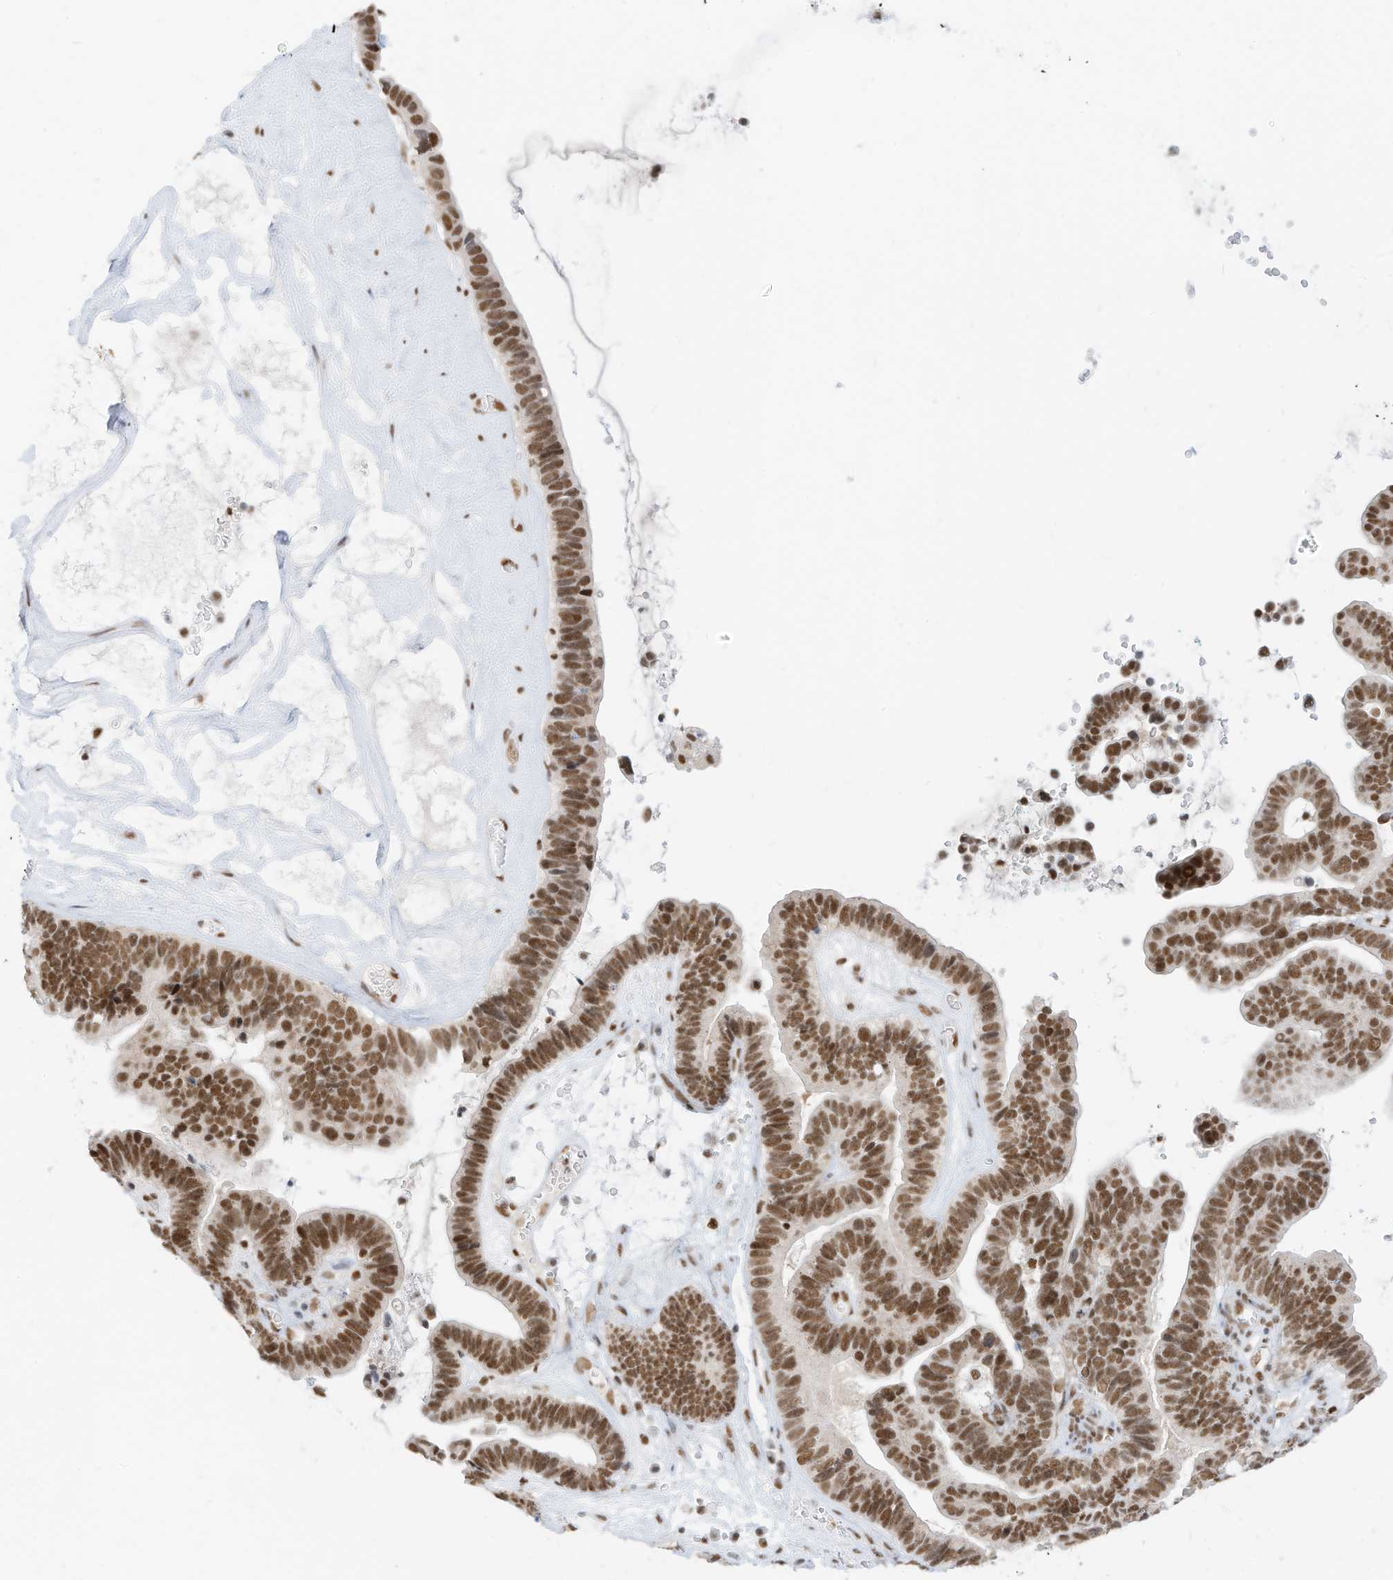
{"staining": {"intensity": "strong", "quantity": ">75%", "location": "nuclear"}, "tissue": "ovarian cancer", "cell_type": "Tumor cells", "image_type": "cancer", "snomed": [{"axis": "morphology", "description": "Cystadenocarcinoma, serous, NOS"}, {"axis": "topography", "description": "Ovary"}], "caption": "The micrograph demonstrates staining of ovarian cancer, revealing strong nuclear protein positivity (brown color) within tumor cells. The protein is stained brown, and the nuclei are stained in blue (DAB IHC with brightfield microscopy, high magnification).", "gene": "SMARCA2", "patient": {"sex": "female", "age": 56}}